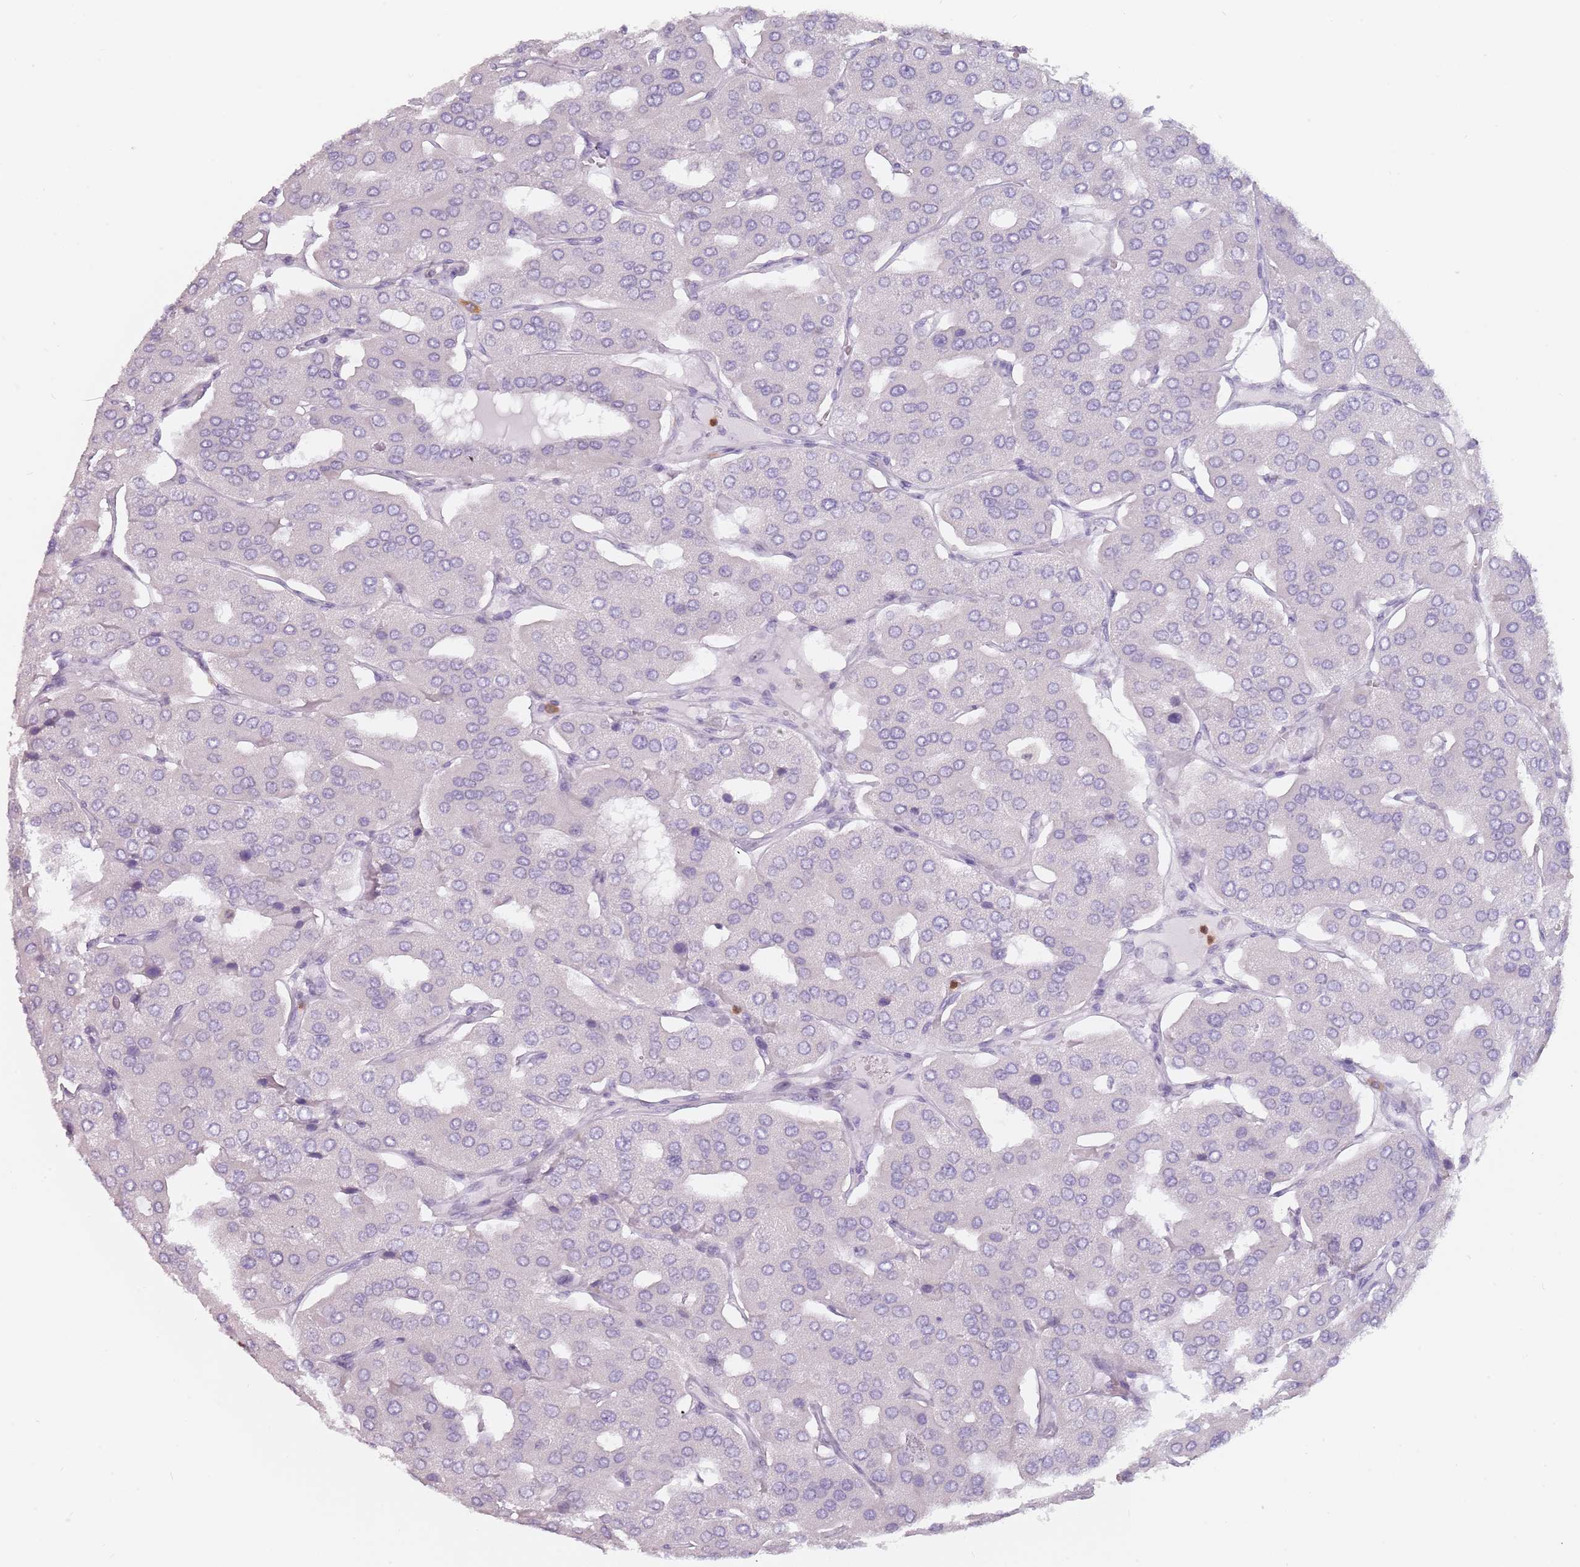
{"staining": {"intensity": "negative", "quantity": "none", "location": "none"}, "tissue": "parathyroid gland", "cell_type": "Glandular cells", "image_type": "normal", "snomed": [{"axis": "morphology", "description": "Normal tissue, NOS"}, {"axis": "morphology", "description": "Adenoma, NOS"}, {"axis": "topography", "description": "Parathyroid gland"}], "caption": "Human parathyroid gland stained for a protein using immunohistochemistry (IHC) shows no staining in glandular cells.", "gene": "ZNF584", "patient": {"sex": "female", "age": 86}}